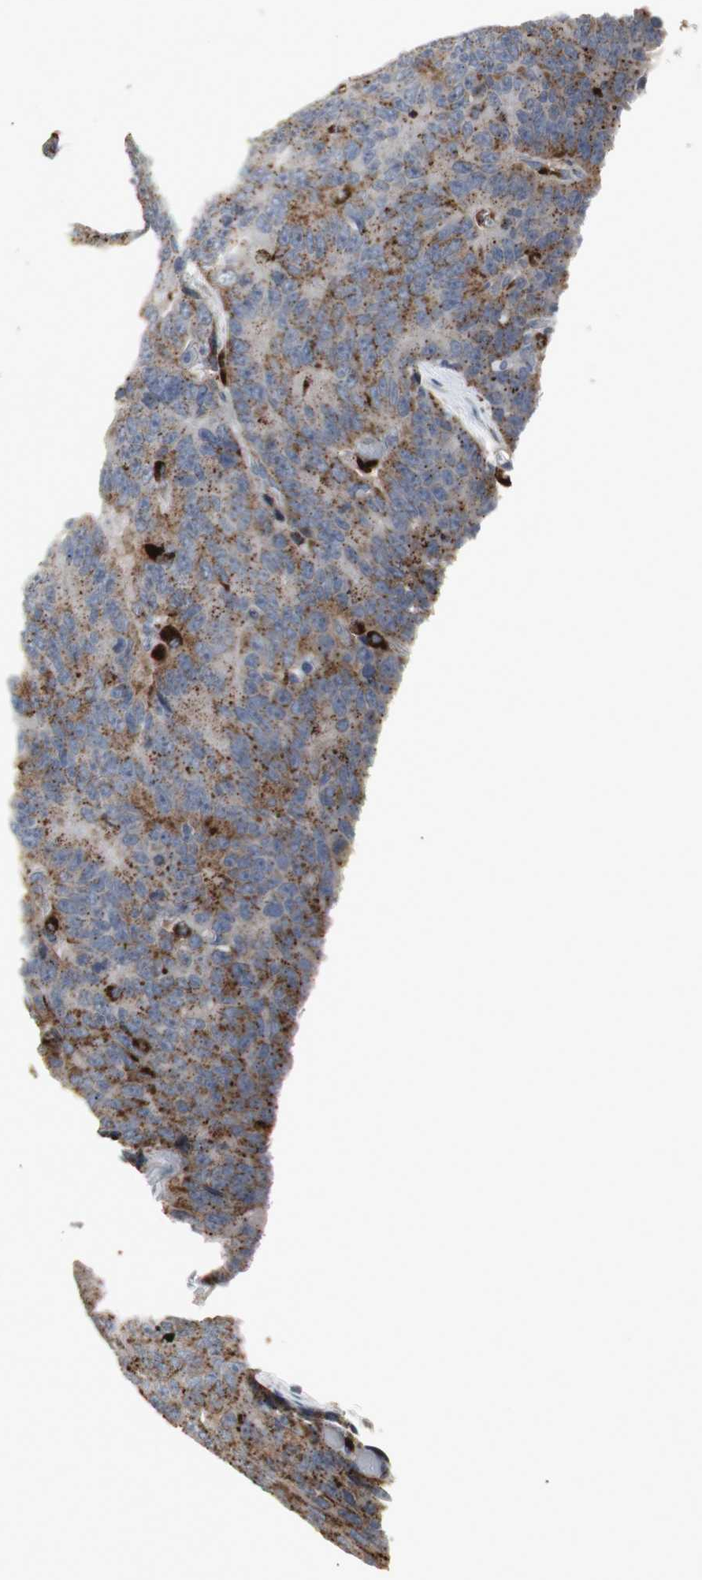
{"staining": {"intensity": "strong", "quantity": ">75%", "location": "cytoplasmic/membranous"}, "tissue": "colorectal cancer", "cell_type": "Tumor cells", "image_type": "cancer", "snomed": [{"axis": "morphology", "description": "Adenocarcinoma, NOS"}, {"axis": "topography", "description": "Colon"}], "caption": "Tumor cells demonstrate strong cytoplasmic/membranous staining in approximately >75% of cells in adenocarcinoma (colorectal). The protein is shown in brown color, while the nuclei are stained blue.", "gene": "GBA1", "patient": {"sex": "female", "age": 86}}